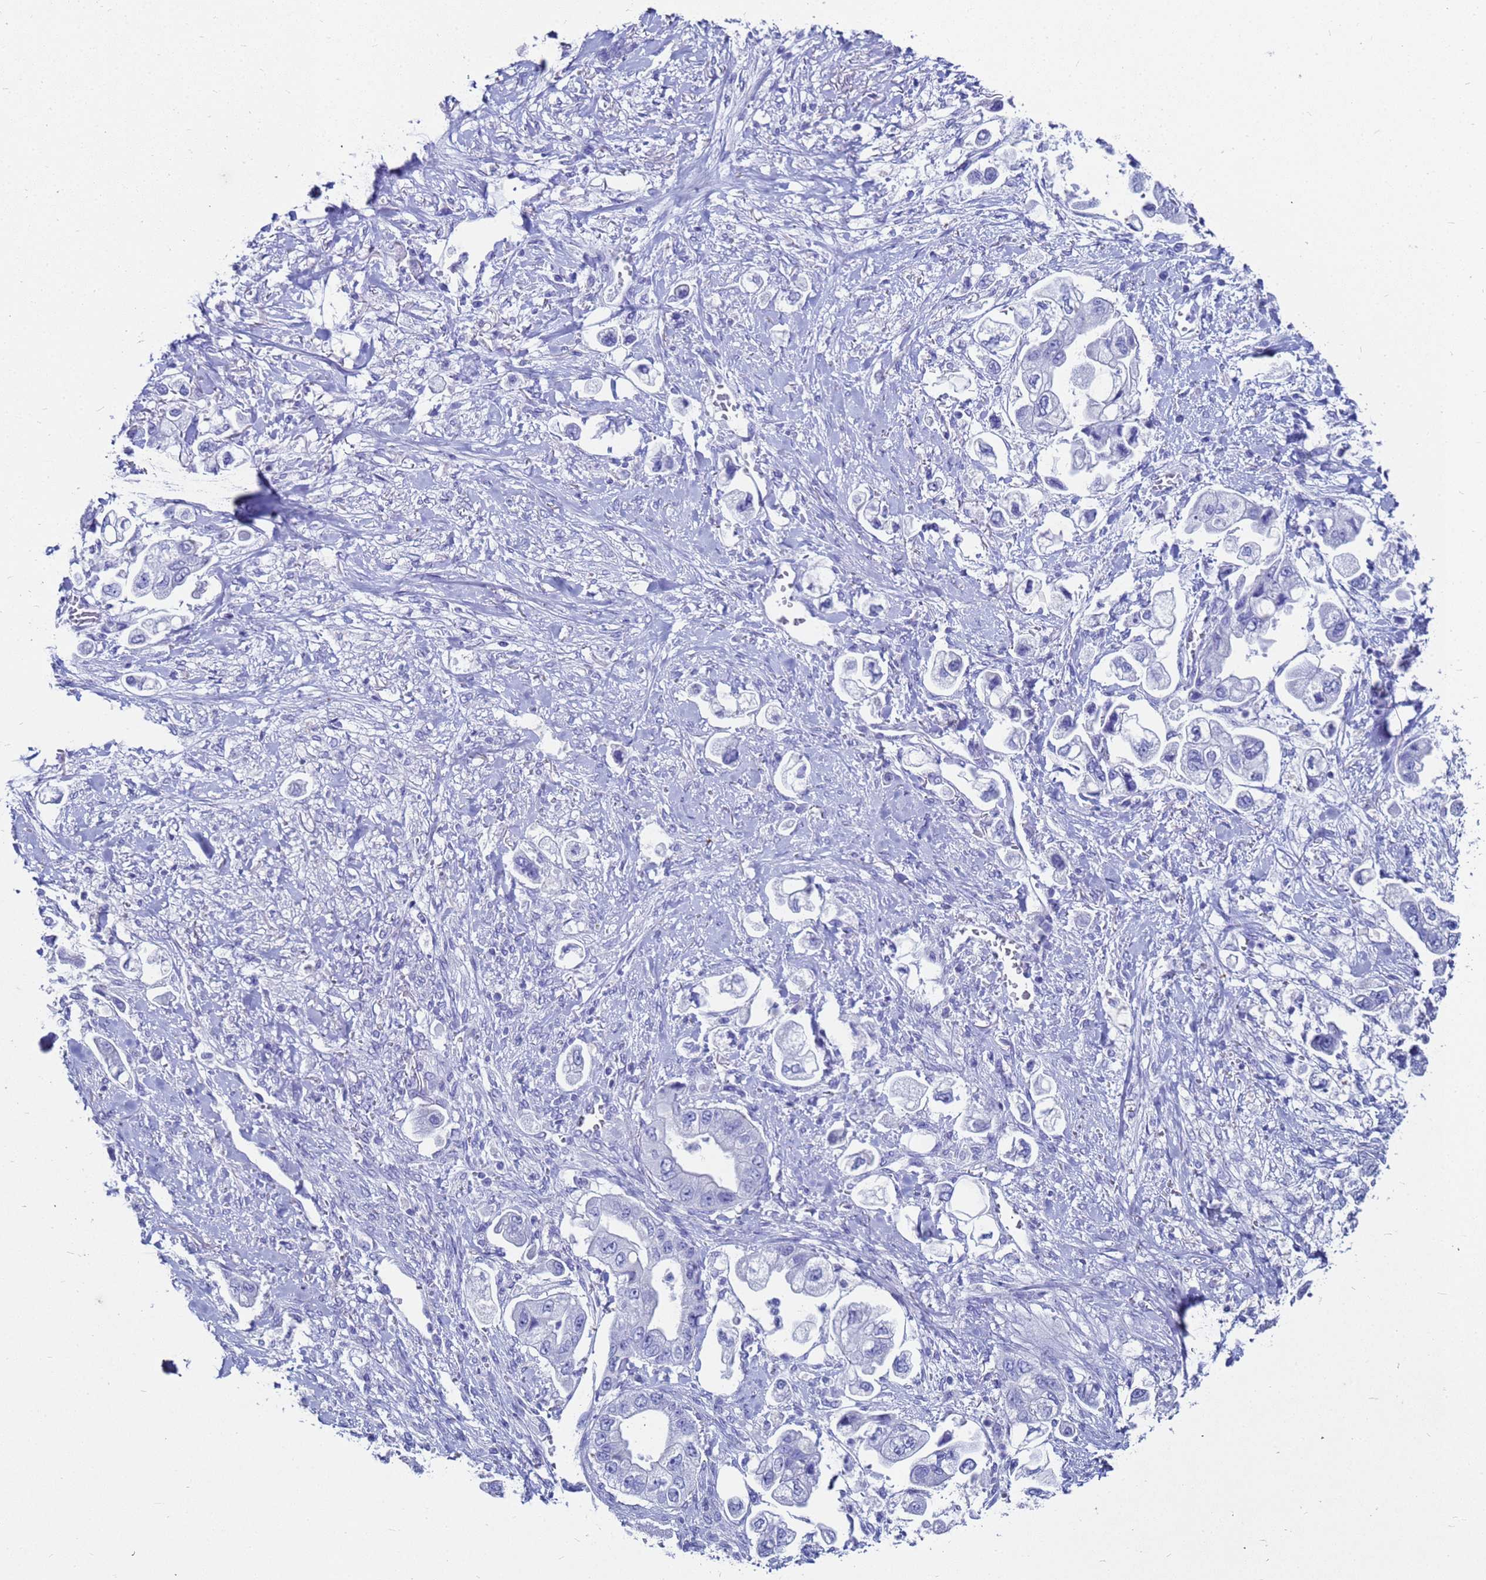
{"staining": {"intensity": "negative", "quantity": "none", "location": "none"}, "tissue": "stomach cancer", "cell_type": "Tumor cells", "image_type": "cancer", "snomed": [{"axis": "morphology", "description": "Adenocarcinoma, NOS"}, {"axis": "topography", "description": "Stomach"}], "caption": "High power microscopy image of an immunohistochemistry micrograph of stomach cancer, revealing no significant expression in tumor cells.", "gene": "CKB", "patient": {"sex": "male", "age": 62}}